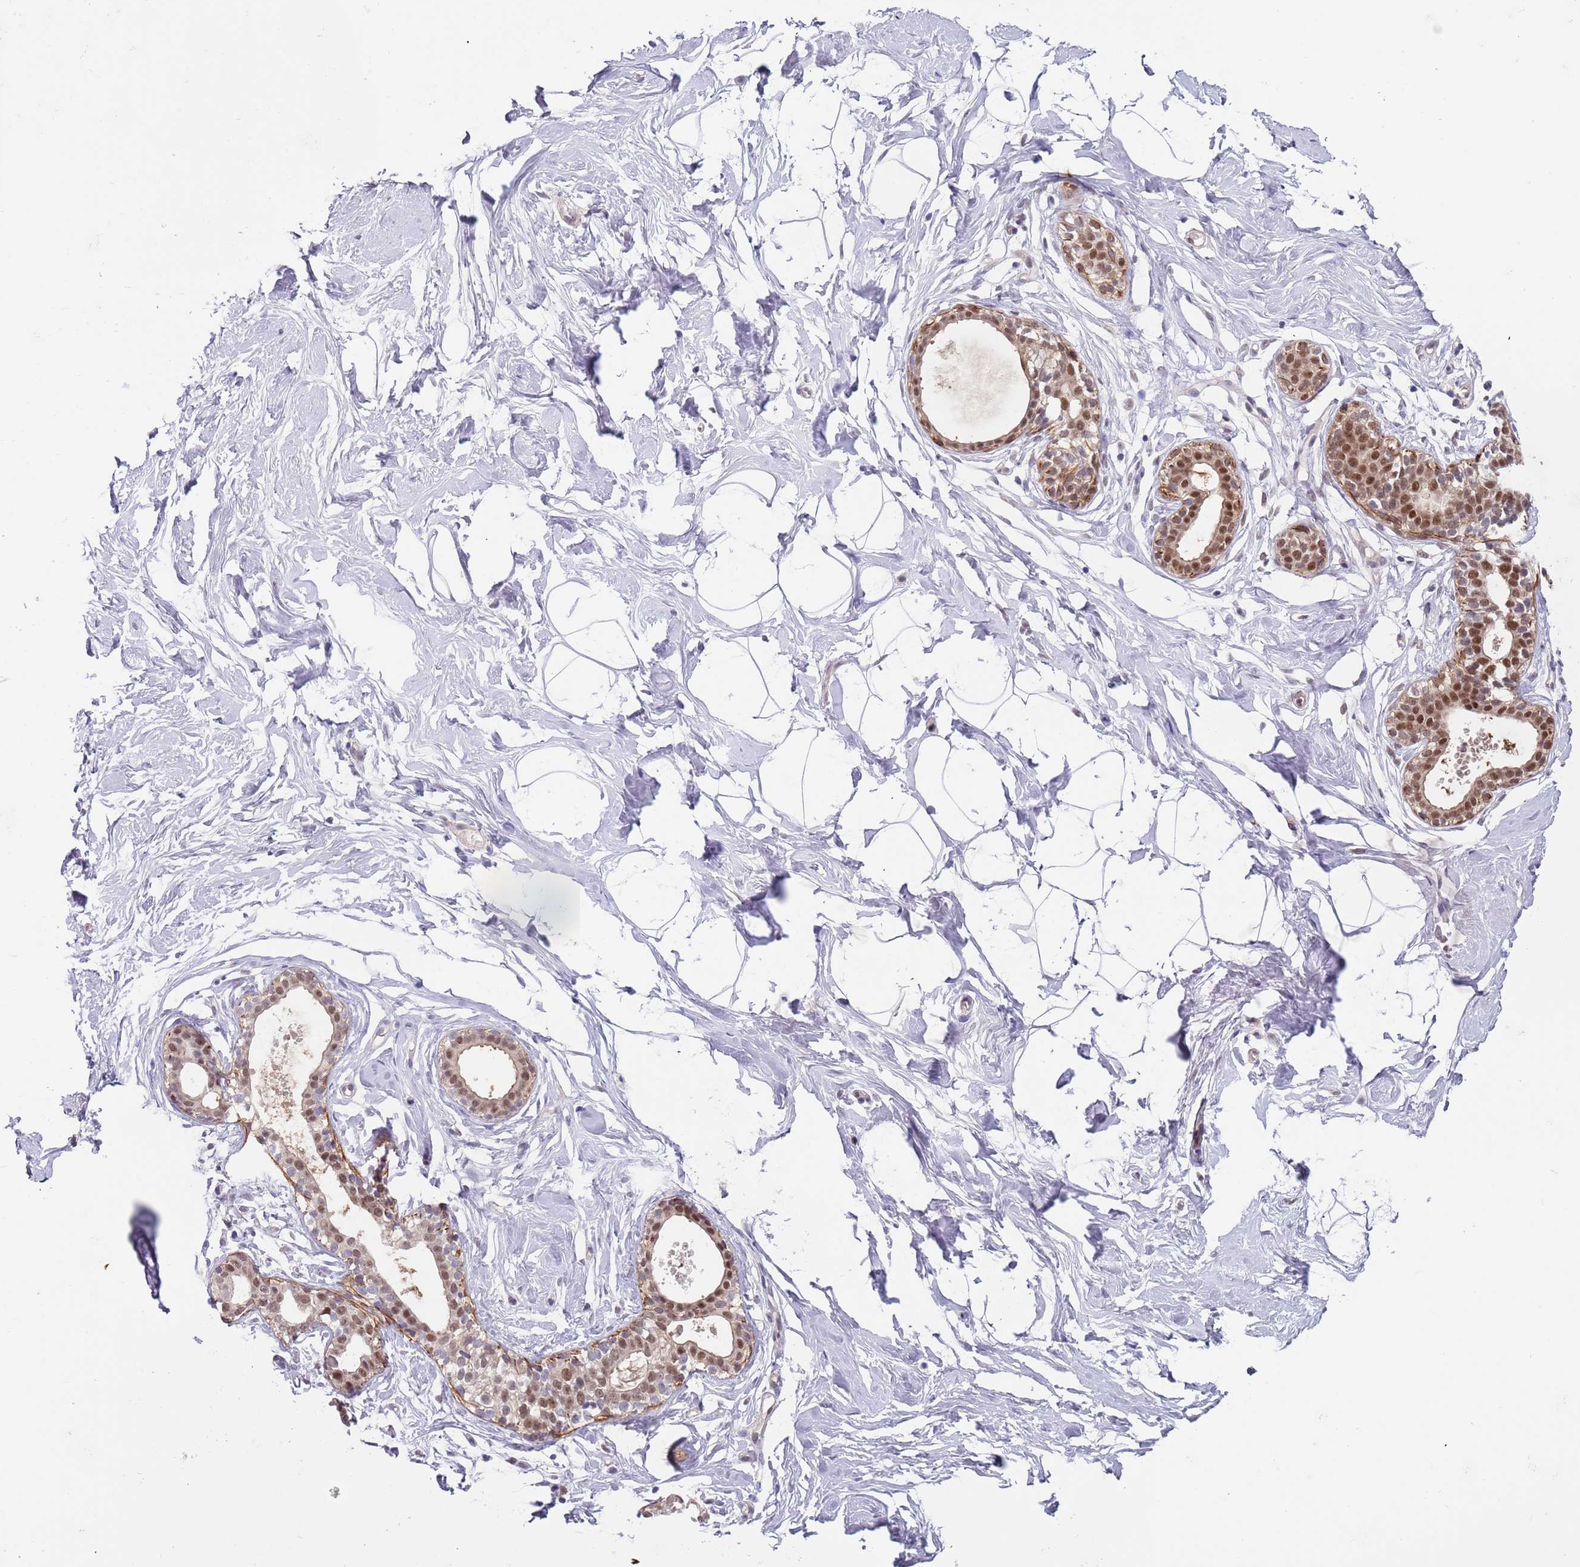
{"staining": {"intensity": "negative", "quantity": "none", "location": "none"}, "tissue": "breast", "cell_type": "Adipocytes", "image_type": "normal", "snomed": [{"axis": "morphology", "description": "Normal tissue, NOS"}, {"axis": "morphology", "description": "Adenoma, NOS"}, {"axis": "topography", "description": "Breast"}], "caption": "The immunohistochemistry histopathology image has no significant expression in adipocytes of breast.", "gene": "RMND5B", "patient": {"sex": "female", "age": 23}}